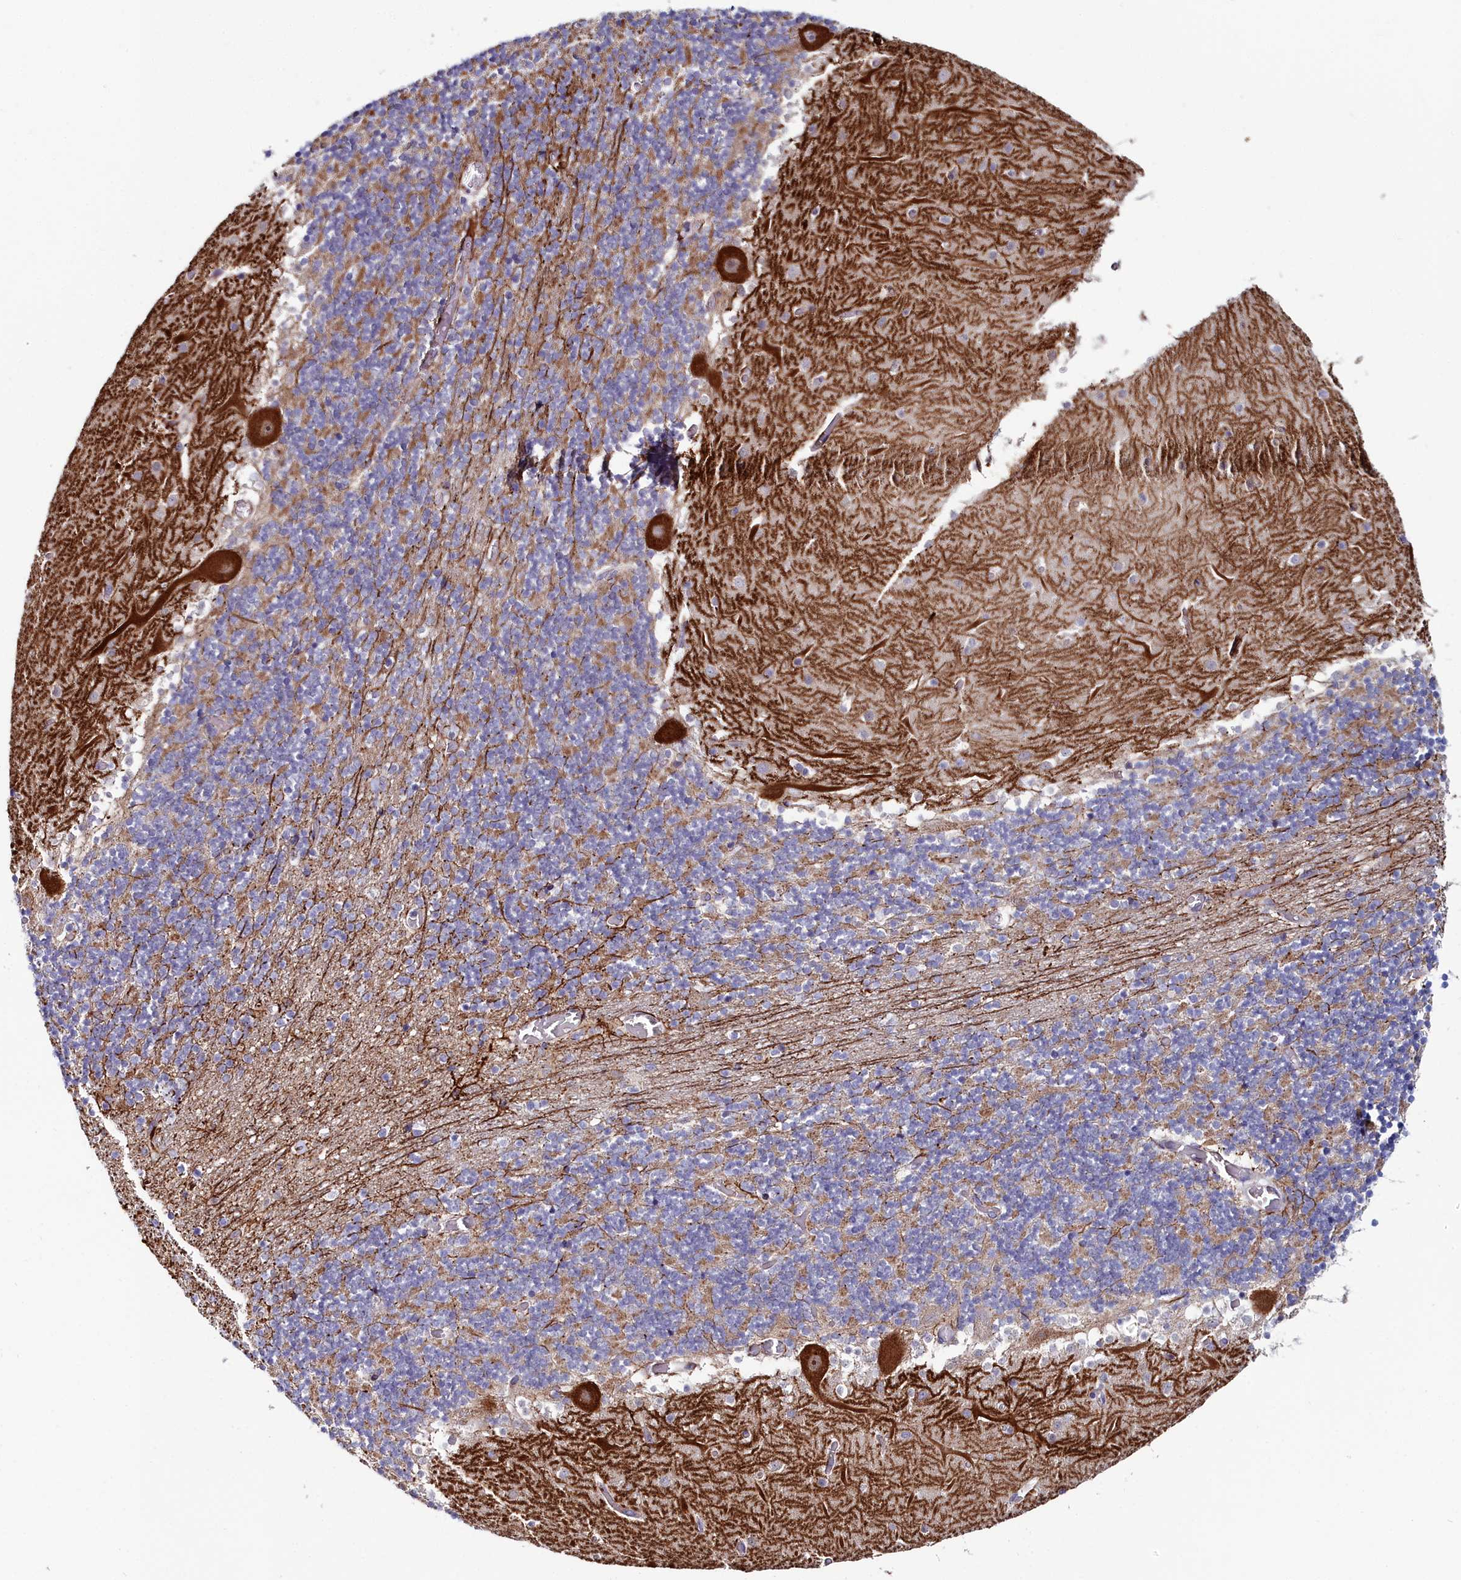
{"staining": {"intensity": "moderate", "quantity": "25%-75%", "location": "cytoplasmic/membranous"}, "tissue": "cerebellum", "cell_type": "Cells in granular layer", "image_type": "normal", "snomed": [{"axis": "morphology", "description": "Normal tissue, NOS"}, {"axis": "topography", "description": "Cerebellum"}], "caption": "Protein staining reveals moderate cytoplasmic/membranous positivity in approximately 25%-75% of cells in granular layer in benign cerebellum. (DAB IHC with brightfield microscopy, high magnification).", "gene": "KCTD18", "patient": {"sex": "female", "age": 28}}